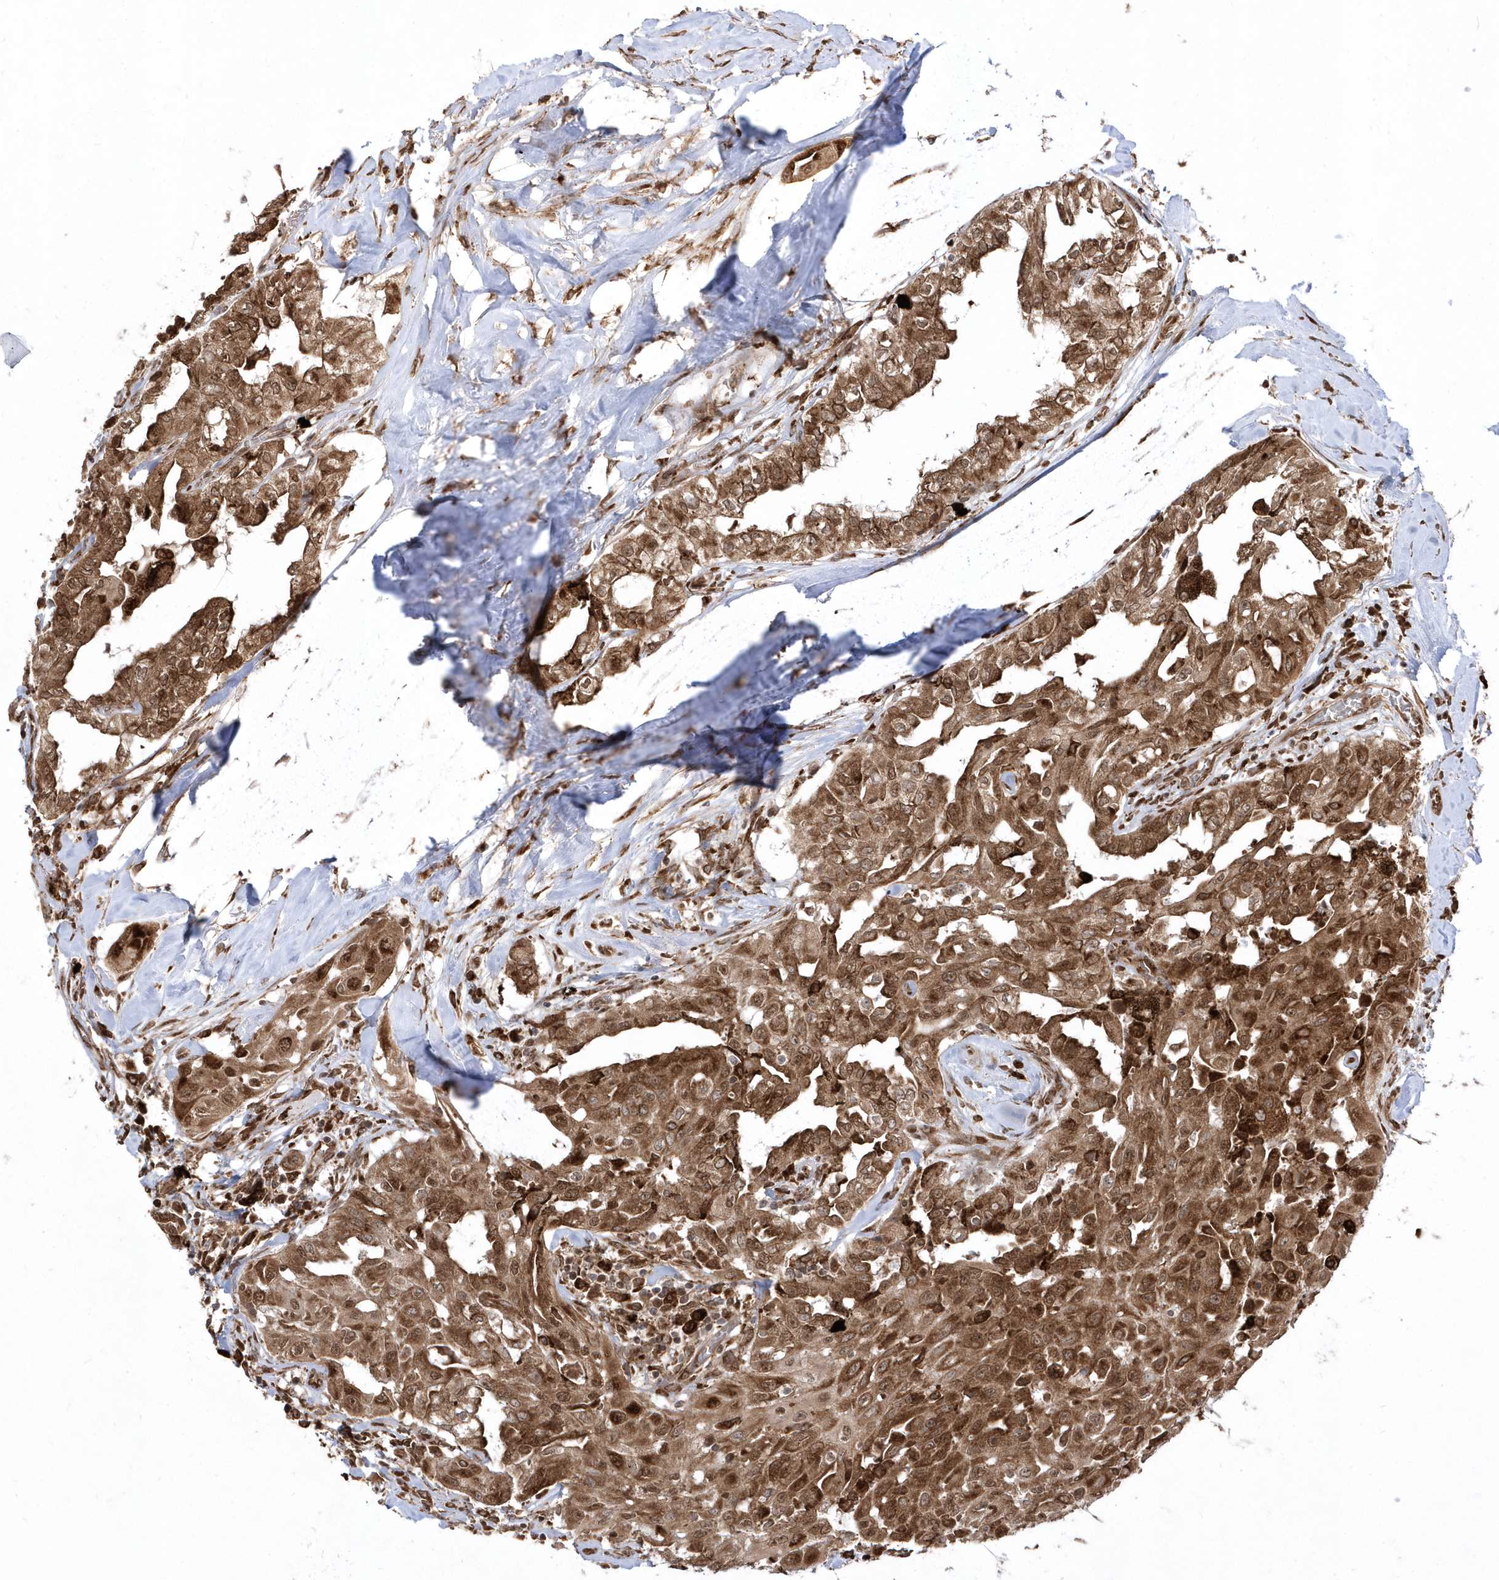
{"staining": {"intensity": "strong", "quantity": ">75%", "location": "cytoplasmic/membranous,nuclear"}, "tissue": "thyroid cancer", "cell_type": "Tumor cells", "image_type": "cancer", "snomed": [{"axis": "morphology", "description": "Papillary adenocarcinoma, NOS"}, {"axis": "topography", "description": "Thyroid gland"}], "caption": "Strong cytoplasmic/membranous and nuclear positivity is seen in approximately >75% of tumor cells in papillary adenocarcinoma (thyroid). (DAB (3,3'-diaminobenzidine) IHC, brown staining for protein, blue staining for nuclei).", "gene": "EPC2", "patient": {"sex": "female", "age": 59}}